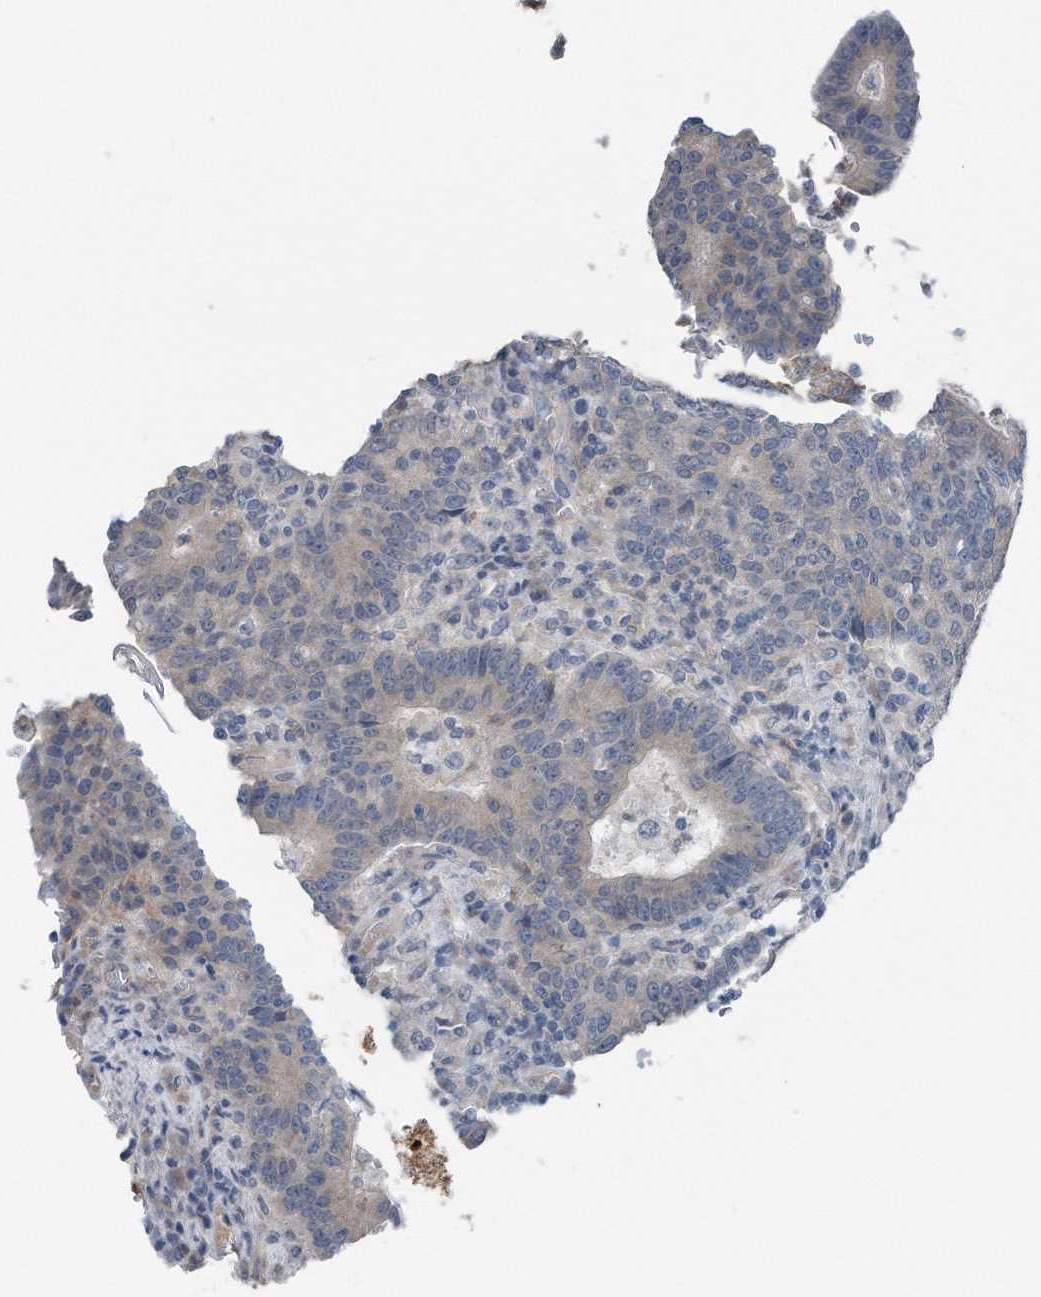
{"staining": {"intensity": "weak", "quantity": "<25%", "location": "cytoplasmic/membranous"}, "tissue": "colorectal cancer", "cell_type": "Tumor cells", "image_type": "cancer", "snomed": [{"axis": "morphology", "description": "Adenocarcinoma, NOS"}, {"axis": "topography", "description": "Colon"}], "caption": "Colorectal cancer was stained to show a protein in brown. There is no significant expression in tumor cells. Brightfield microscopy of IHC stained with DAB (3,3'-diaminobenzidine) (brown) and hematoxylin (blue), captured at high magnification.", "gene": "YRDC", "patient": {"sex": "female", "age": 75}}